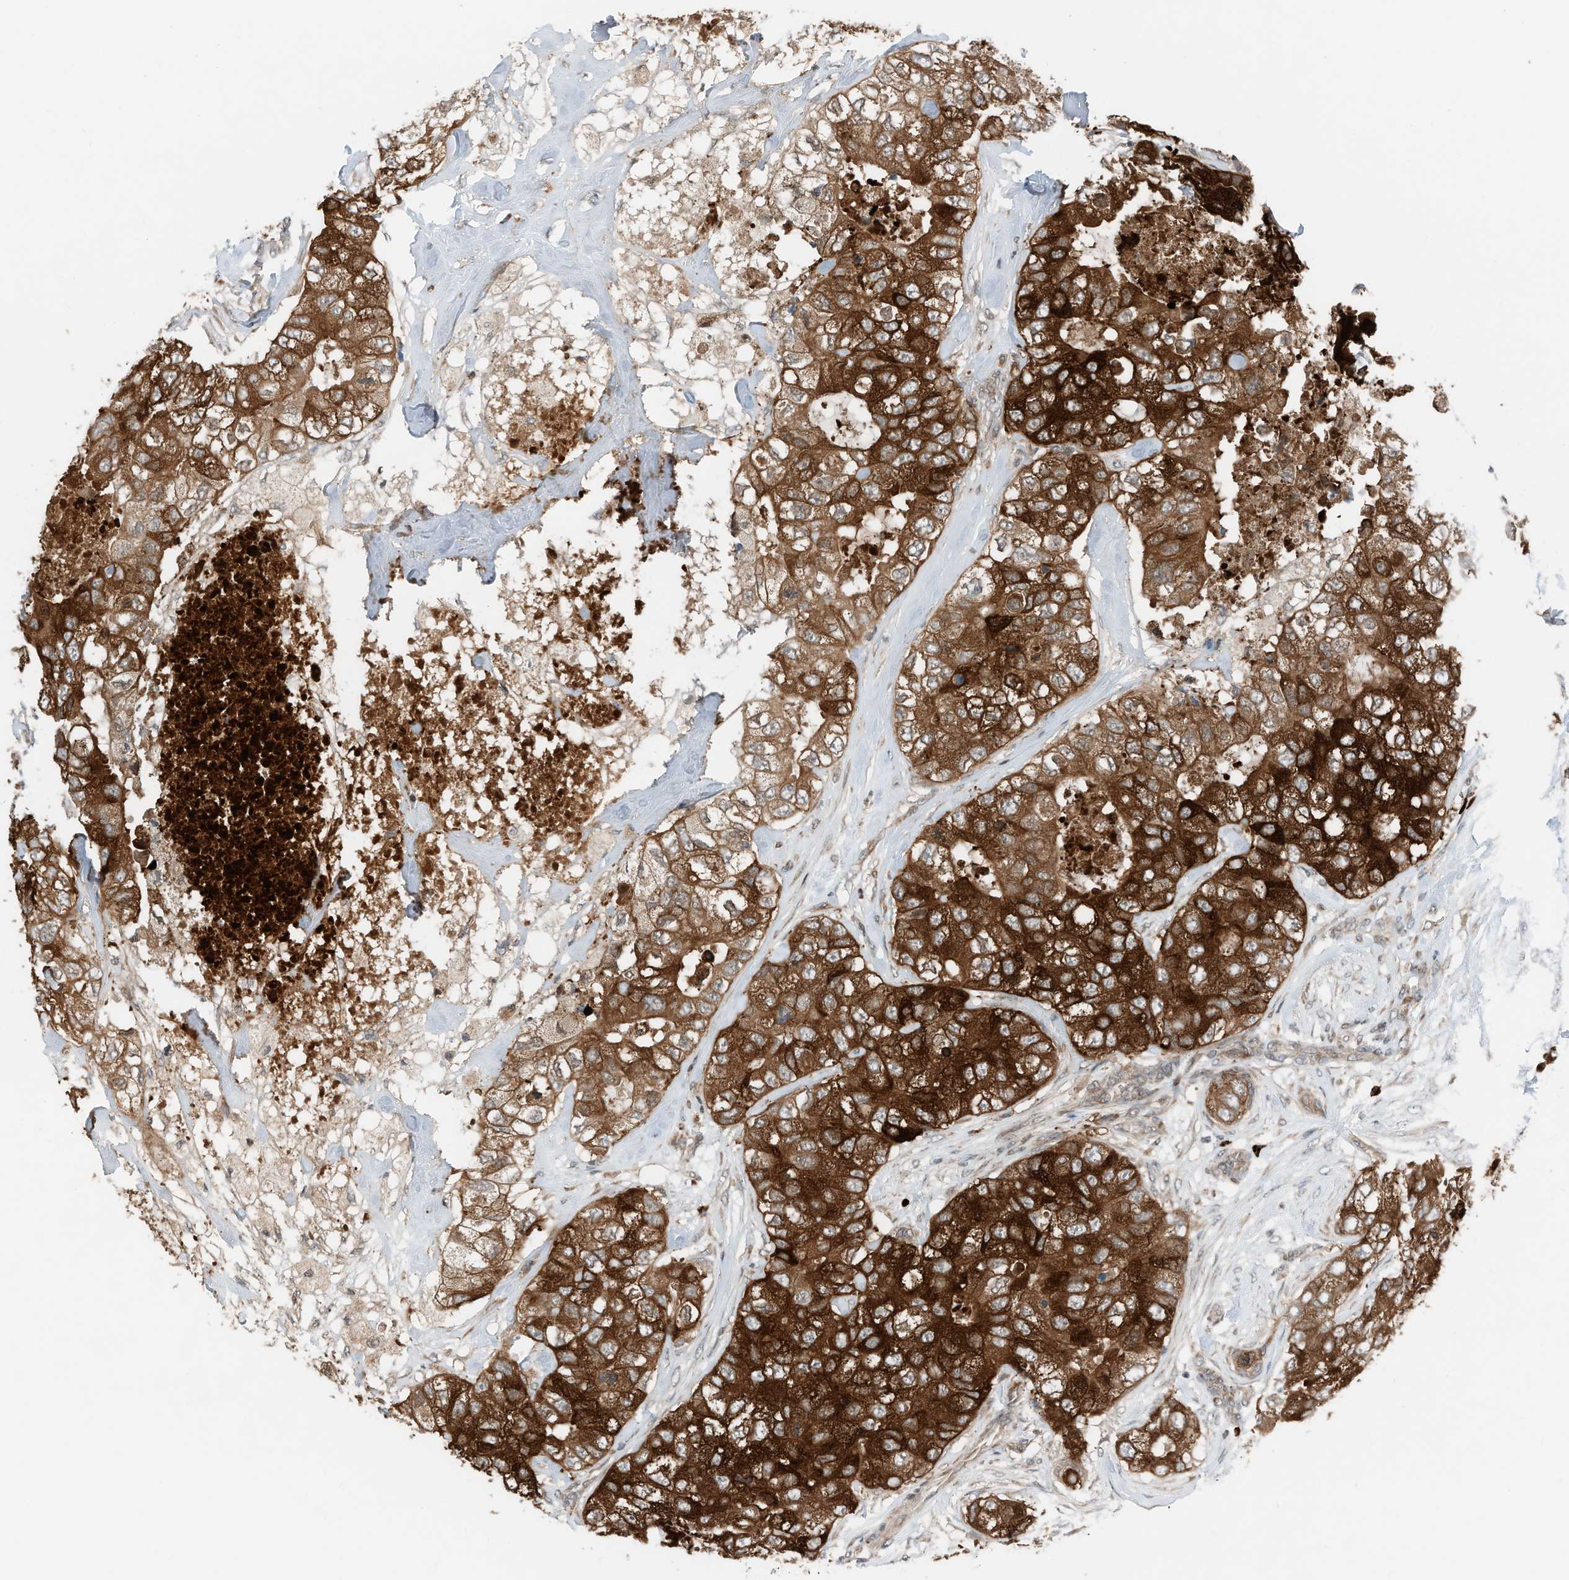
{"staining": {"intensity": "strong", "quantity": ">75%", "location": "cytoplasmic/membranous"}, "tissue": "breast cancer", "cell_type": "Tumor cells", "image_type": "cancer", "snomed": [{"axis": "morphology", "description": "Duct carcinoma"}, {"axis": "topography", "description": "Breast"}], "caption": "Immunohistochemistry (IHC) staining of breast cancer (infiltrating ductal carcinoma), which demonstrates high levels of strong cytoplasmic/membranous positivity in about >75% of tumor cells indicating strong cytoplasmic/membranous protein positivity. The staining was performed using DAB (brown) for protein detection and nuclei were counterstained in hematoxylin (blue).", "gene": "RMND1", "patient": {"sex": "female", "age": 62}}